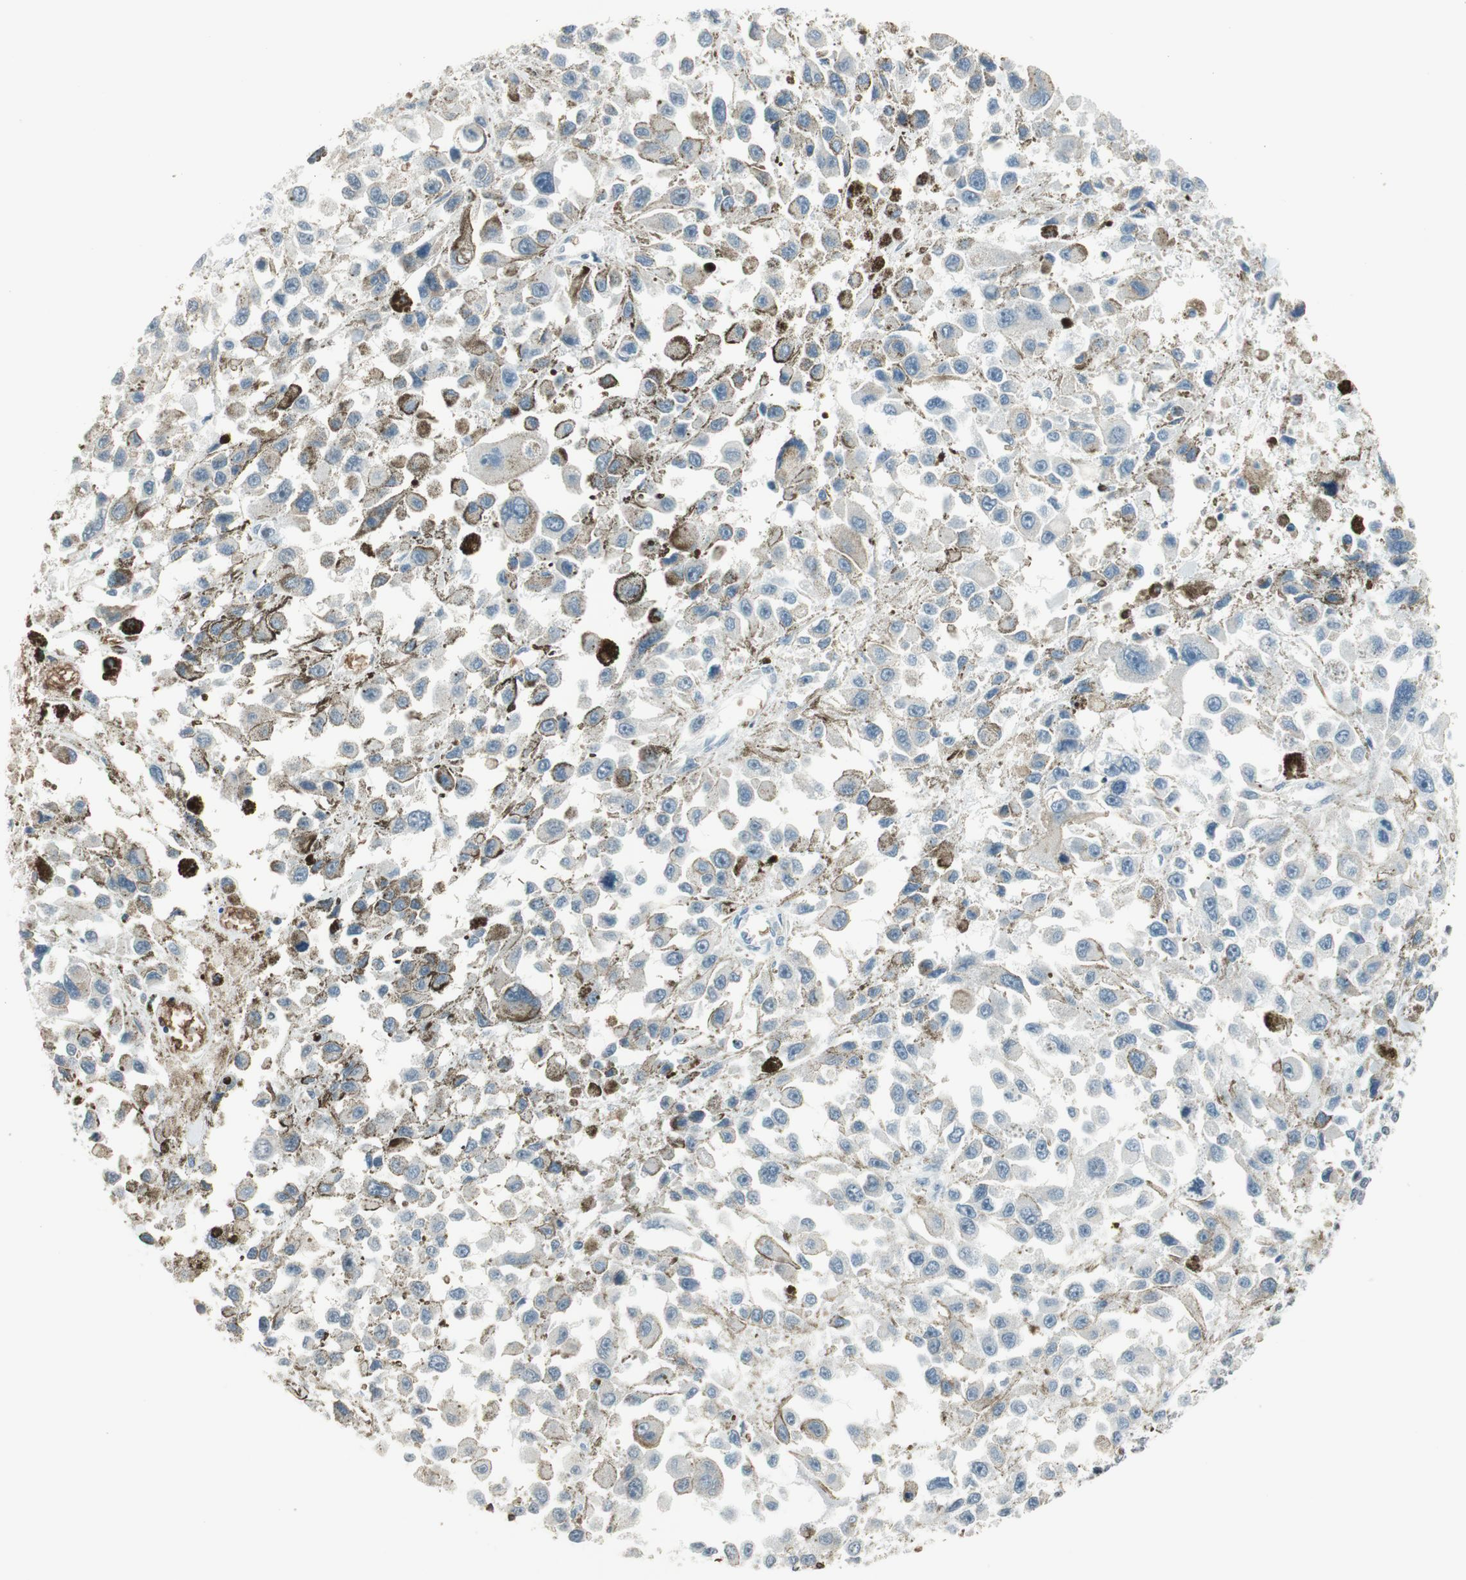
{"staining": {"intensity": "negative", "quantity": "none", "location": "none"}, "tissue": "melanoma", "cell_type": "Tumor cells", "image_type": "cancer", "snomed": [{"axis": "morphology", "description": "Malignant melanoma, Metastatic site"}, {"axis": "topography", "description": "Lymph node"}], "caption": "This is a micrograph of immunohistochemistry (IHC) staining of malignant melanoma (metastatic site), which shows no positivity in tumor cells. The staining is performed using DAB brown chromogen with nuclei counter-stained in using hematoxylin.", "gene": "GYPC", "patient": {"sex": "male", "age": 59}}